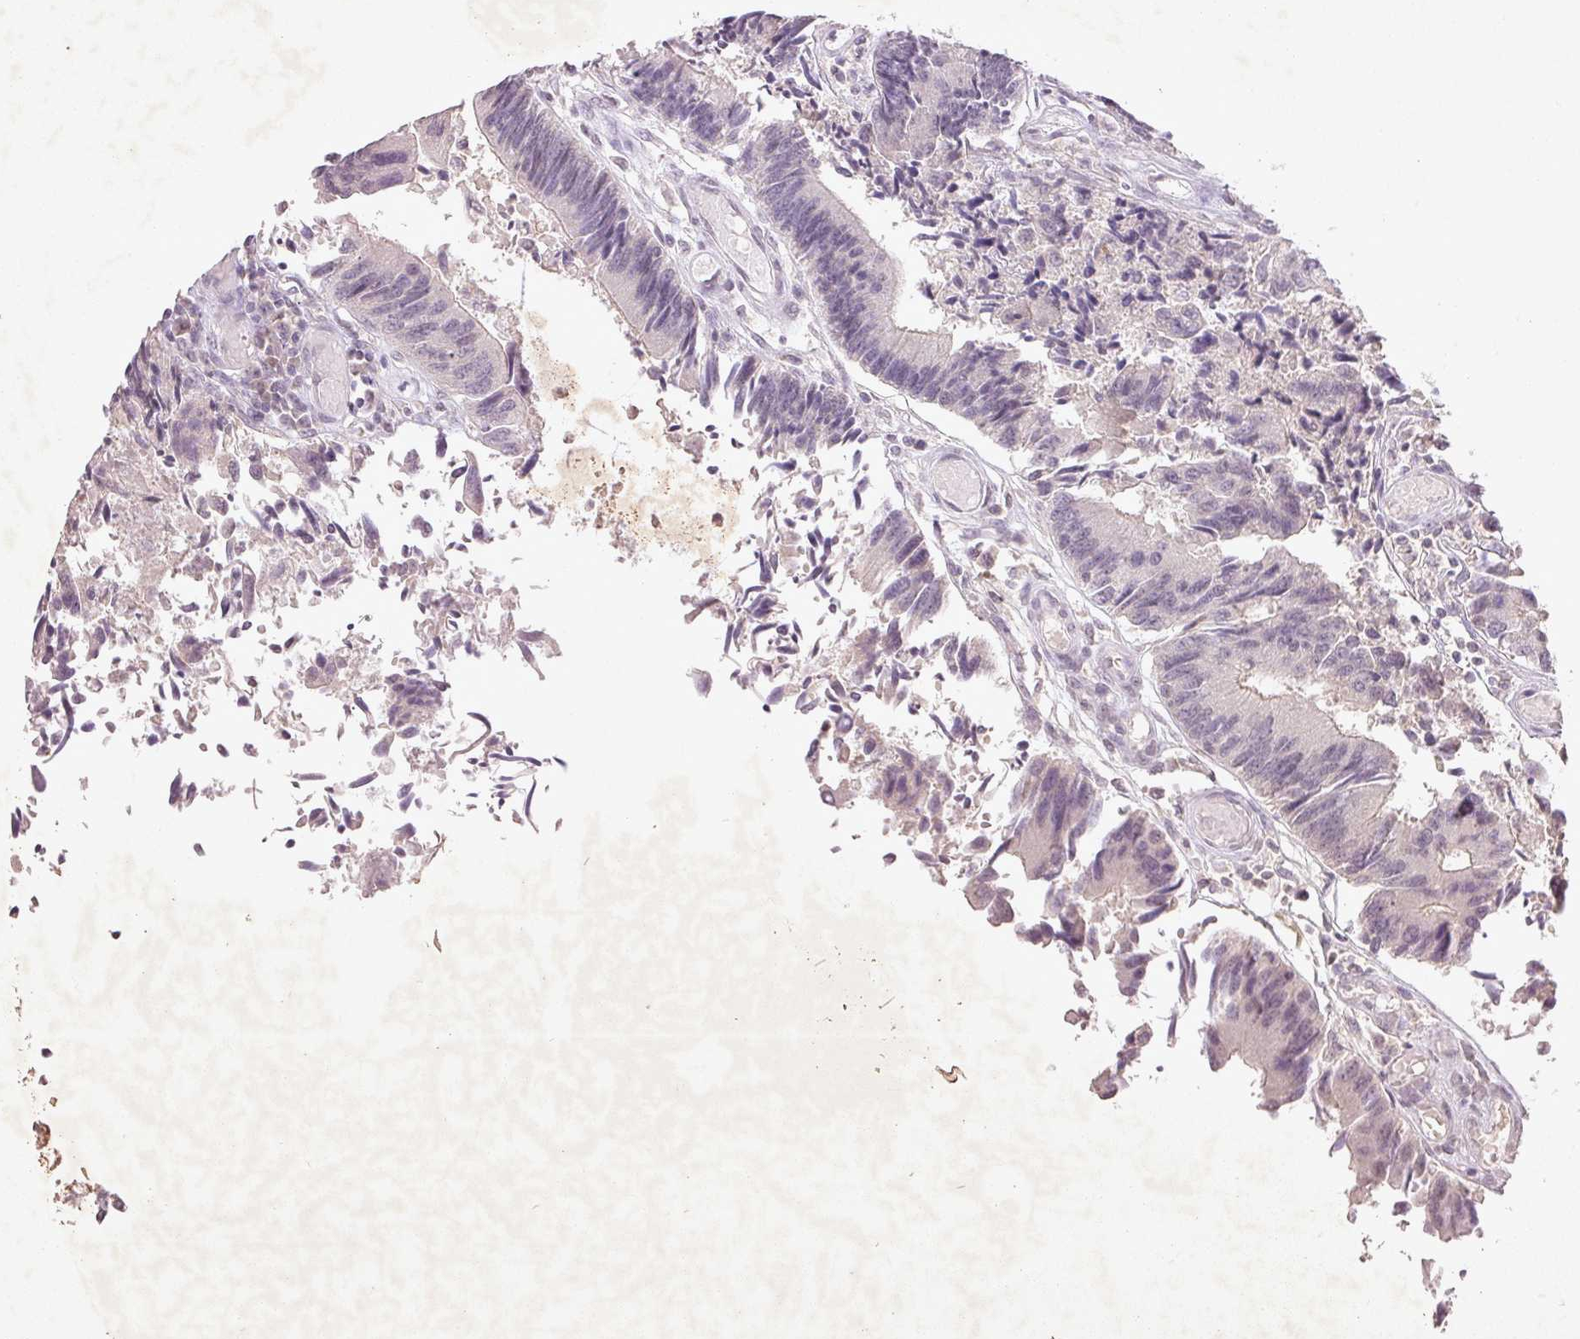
{"staining": {"intensity": "negative", "quantity": "none", "location": "none"}, "tissue": "colorectal cancer", "cell_type": "Tumor cells", "image_type": "cancer", "snomed": [{"axis": "morphology", "description": "Adenocarcinoma, NOS"}, {"axis": "topography", "description": "Colon"}], "caption": "This is a micrograph of IHC staining of adenocarcinoma (colorectal), which shows no staining in tumor cells.", "gene": "FAM168B", "patient": {"sex": "female", "age": 67}}